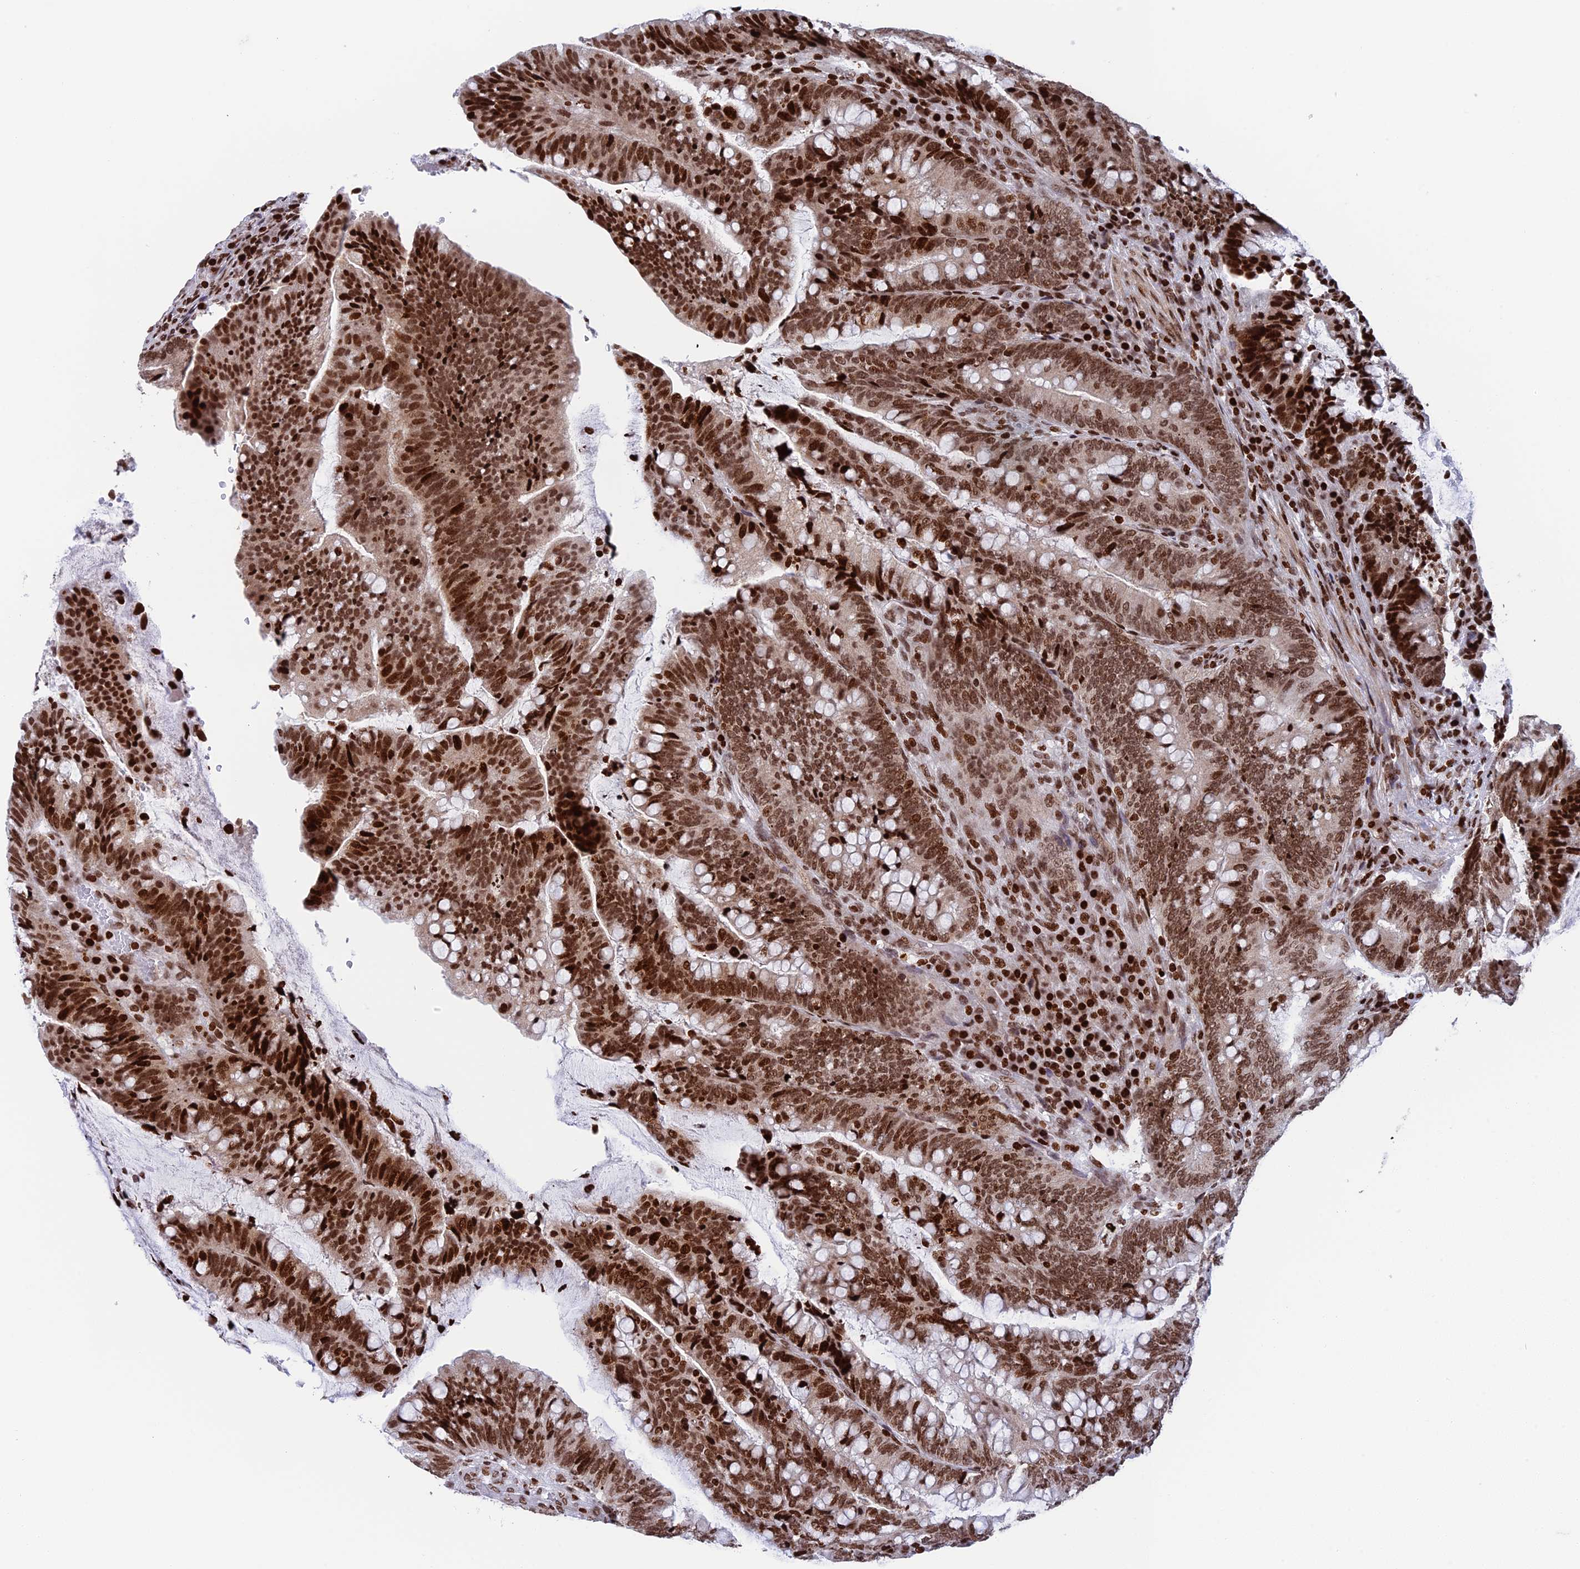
{"staining": {"intensity": "strong", "quantity": ">75%", "location": "nuclear"}, "tissue": "colorectal cancer", "cell_type": "Tumor cells", "image_type": "cancer", "snomed": [{"axis": "morphology", "description": "Adenocarcinoma, NOS"}, {"axis": "topography", "description": "Colon"}], "caption": "Immunohistochemistry (IHC) (DAB (3,3'-diaminobenzidine)) staining of colorectal cancer (adenocarcinoma) displays strong nuclear protein positivity in about >75% of tumor cells.", "gene": "RPAP1", "patient": {"sex": "female", "age": 66}}